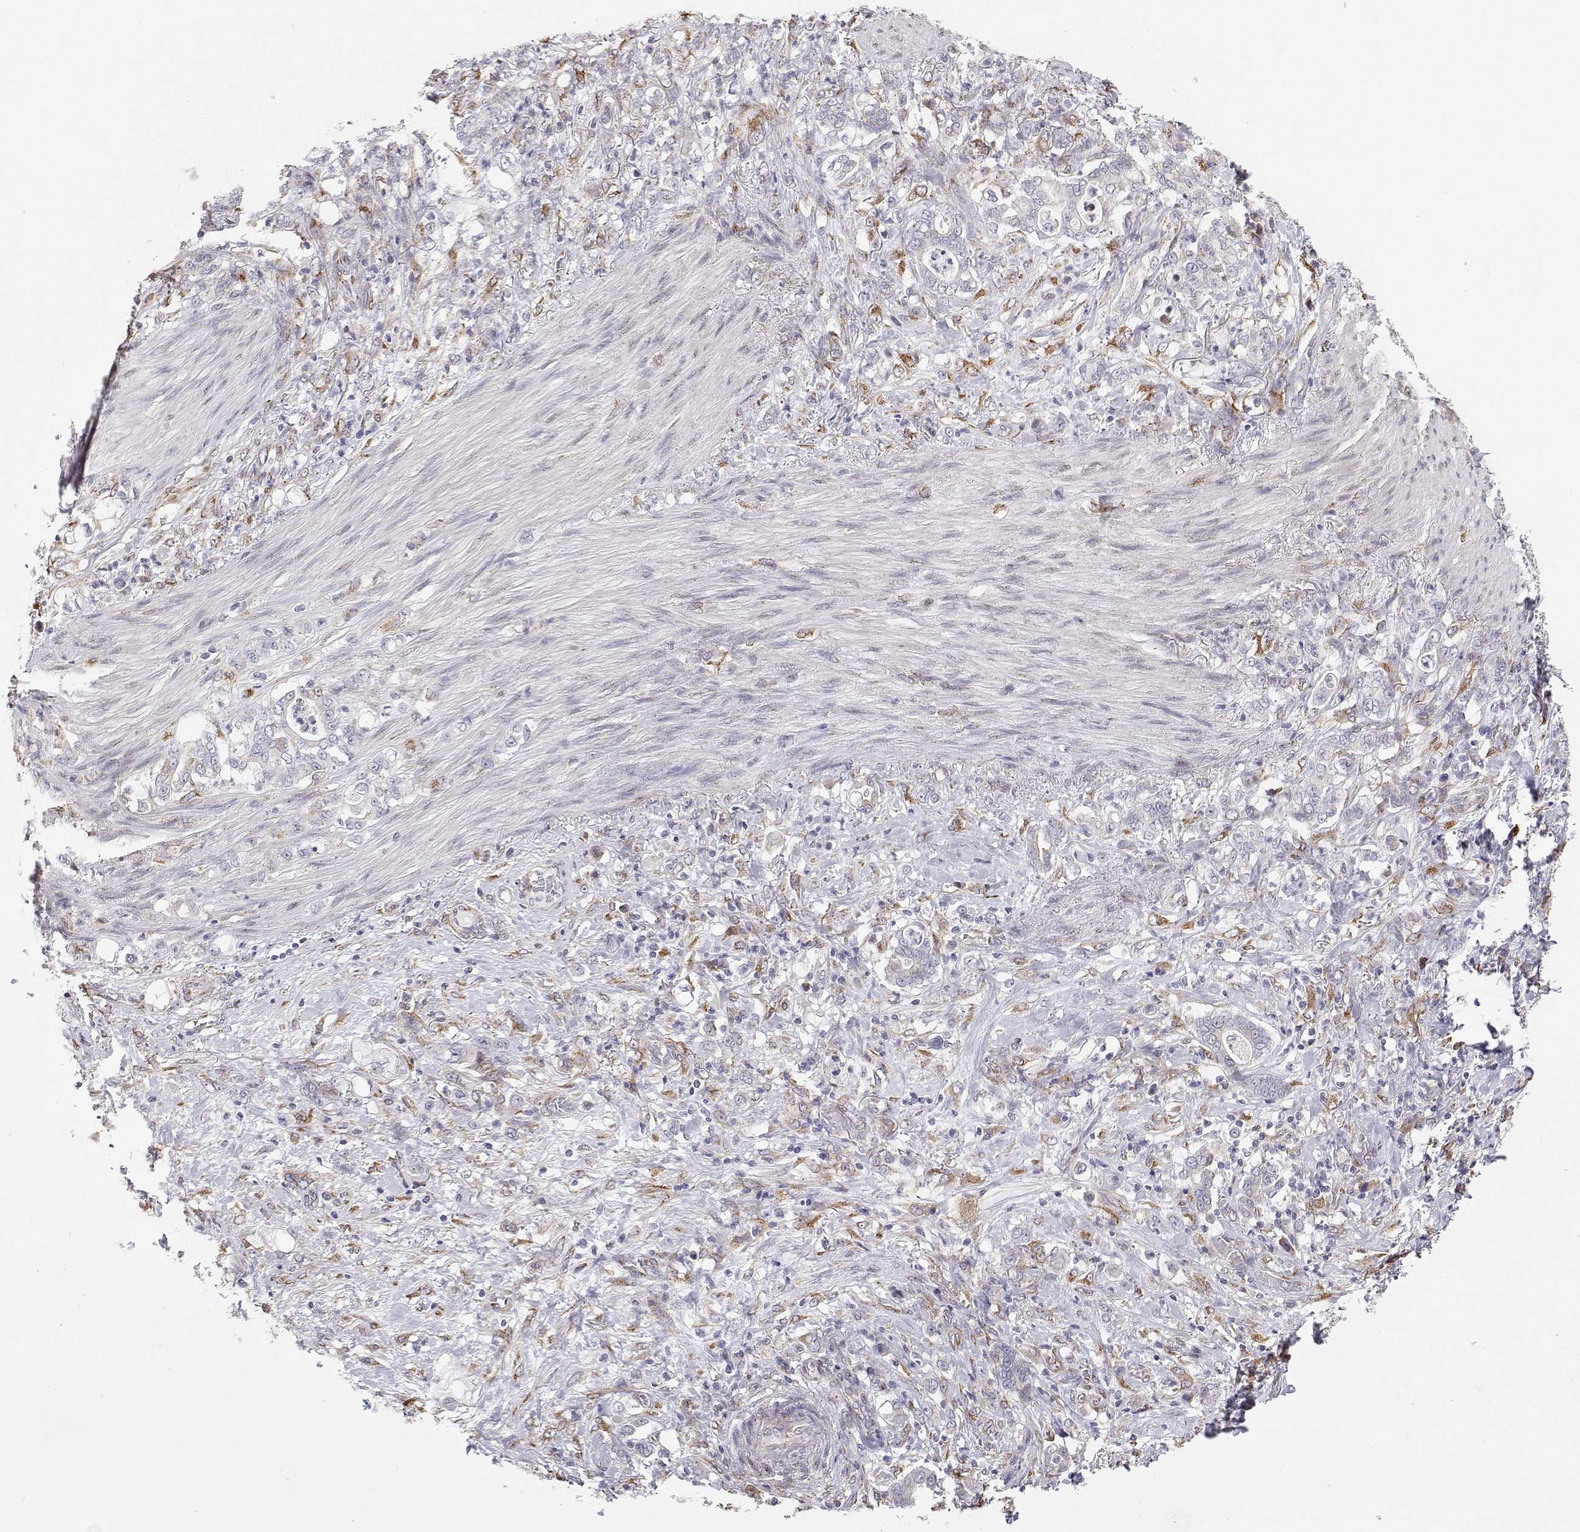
{"staining": {"intensity": "negative", "quantity": "none", "location": "none"}, "tissue": "stomach cancer", "cell_type": "Tumor cells", "image_type": "cancer", "snomed": [{"axis": "morphology", "description": "Adenocarcinoma, NOS"}, {"axis": "topography", "description": "Stomach"}], "caption": "IHC micrograph of stomach cancer (adenocarcinoma) stained for a protein (brown), which exhibits no staining in tumor cells. (DAB (3,3'-diaminobenzidine) immunohistochemistry (IHC) visualized using brightfield microscopy, high magnification).", "gene": "STARD13", "patient": {"sex": "female", "age": 79}}